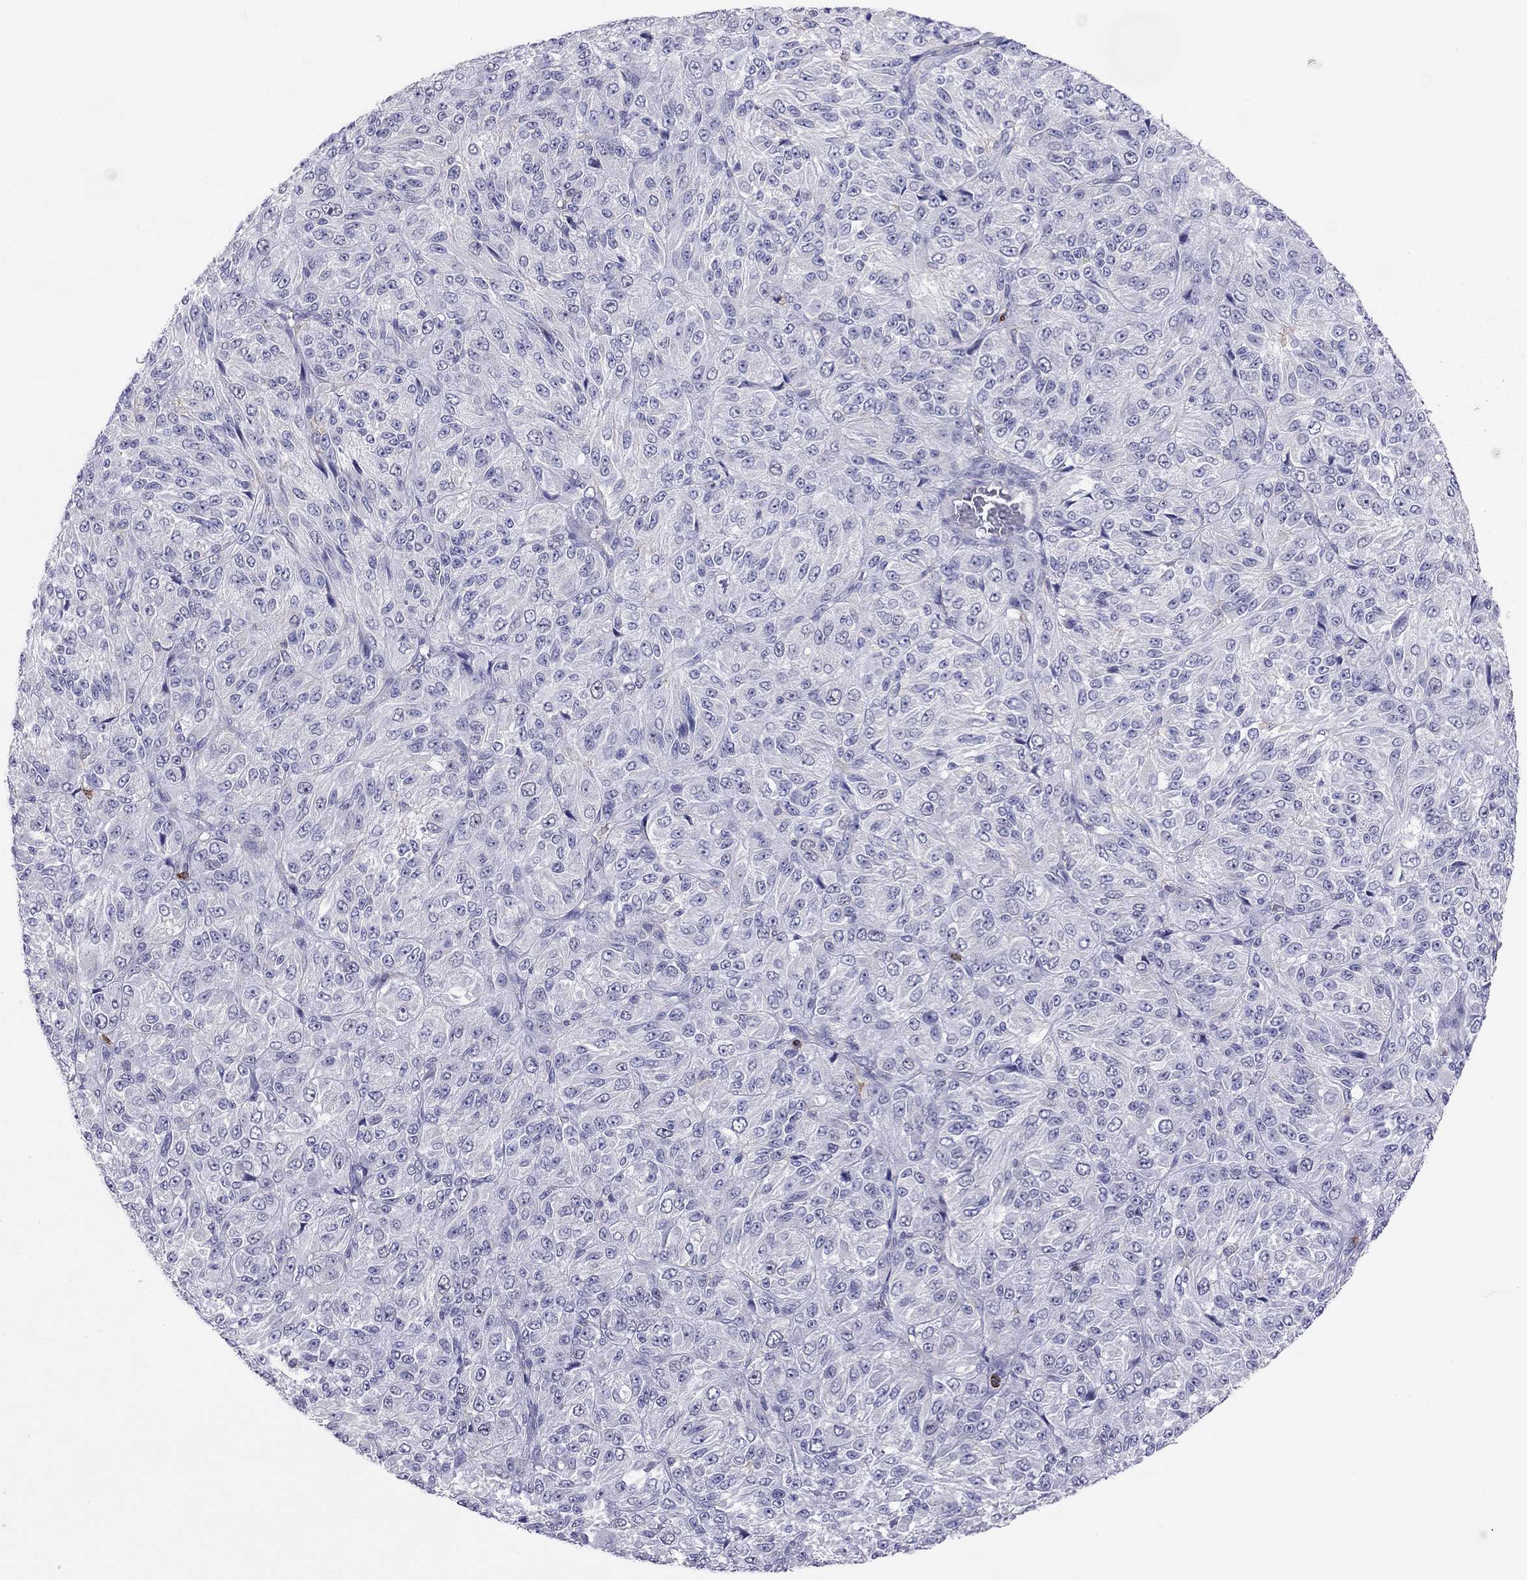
{"staining": {"intensity": "negative", "quantity": "none", "location": "none"}, "tissue": "melanoma", "cell_type": "Tumor cells", "image_type": "cancer", "snomed": [{"axis": "morphology", "description": "Malignant melanoma, Metastatic site"}, {"axis": "topography", "description": "Brain"}], "caption": "Tumor cells show no significant staining in malignant melanoma (metastatic site). (Stains: DAB (3,3'-diaminobenzidine) immunohistochemistry with hematoxylin counter stain, Microscopy: brightfield microscopy at high magnification).", "gene": "MND1", "patient": {"sex": "female", "age": 56}}